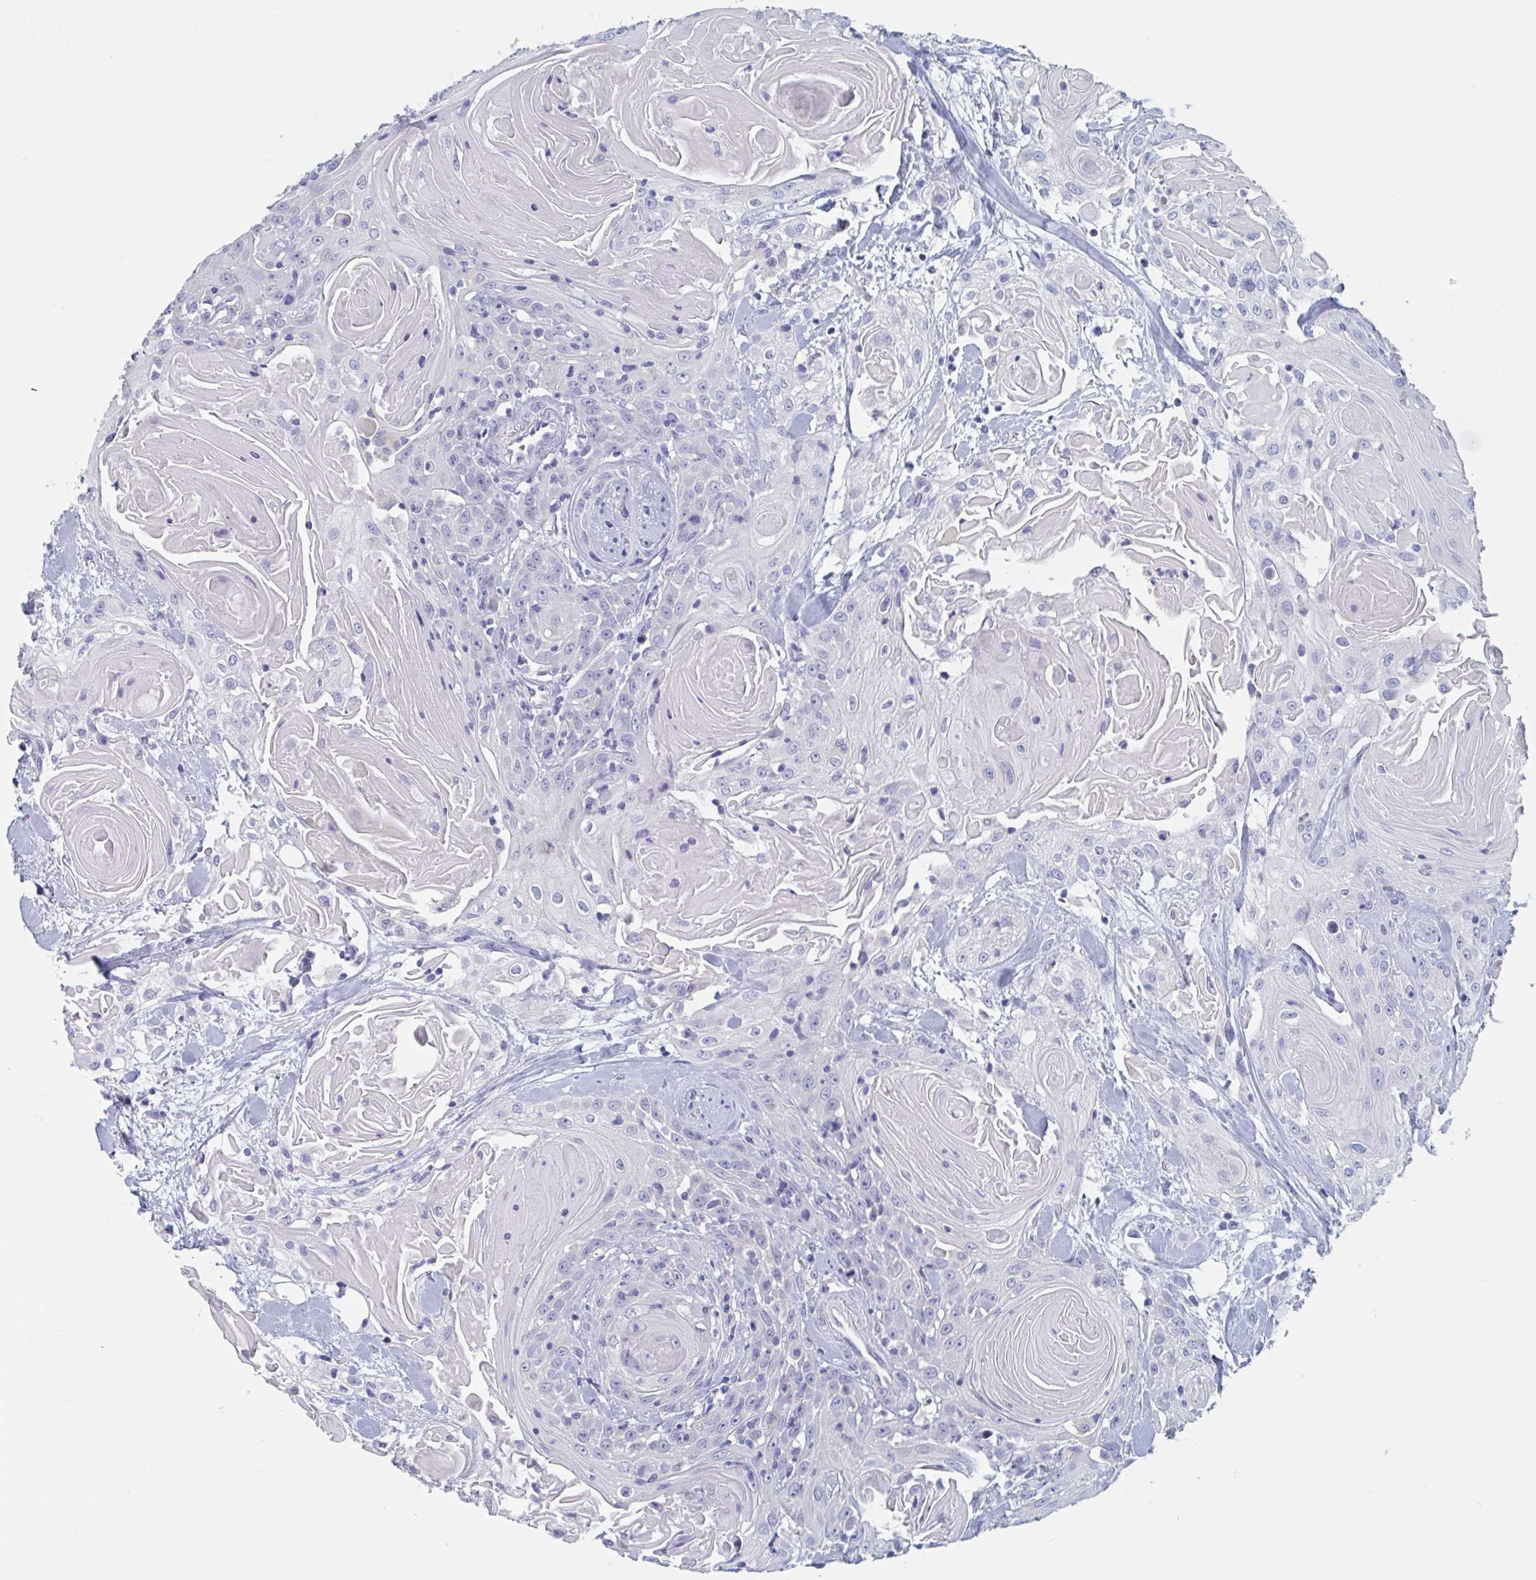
{"staining": {"intensity": "negative", "quantity": "none", "location": "none"}, "tissue": "head and neck cancer", "cell_type": "Tumor cells", "image_type": "cancer", "snomed": [{"axis": "morphology", "description": "Squamous cell carcinoma, NOS"}, {"axis": "topography", "description": "Head-Neck"}], "caption": "Human head and neck cancer stained for a protein using IHC exhibits no expression in tumor cells.", "gene": "ABHD16A", "patient": {"sex": "female", "age": 84}}